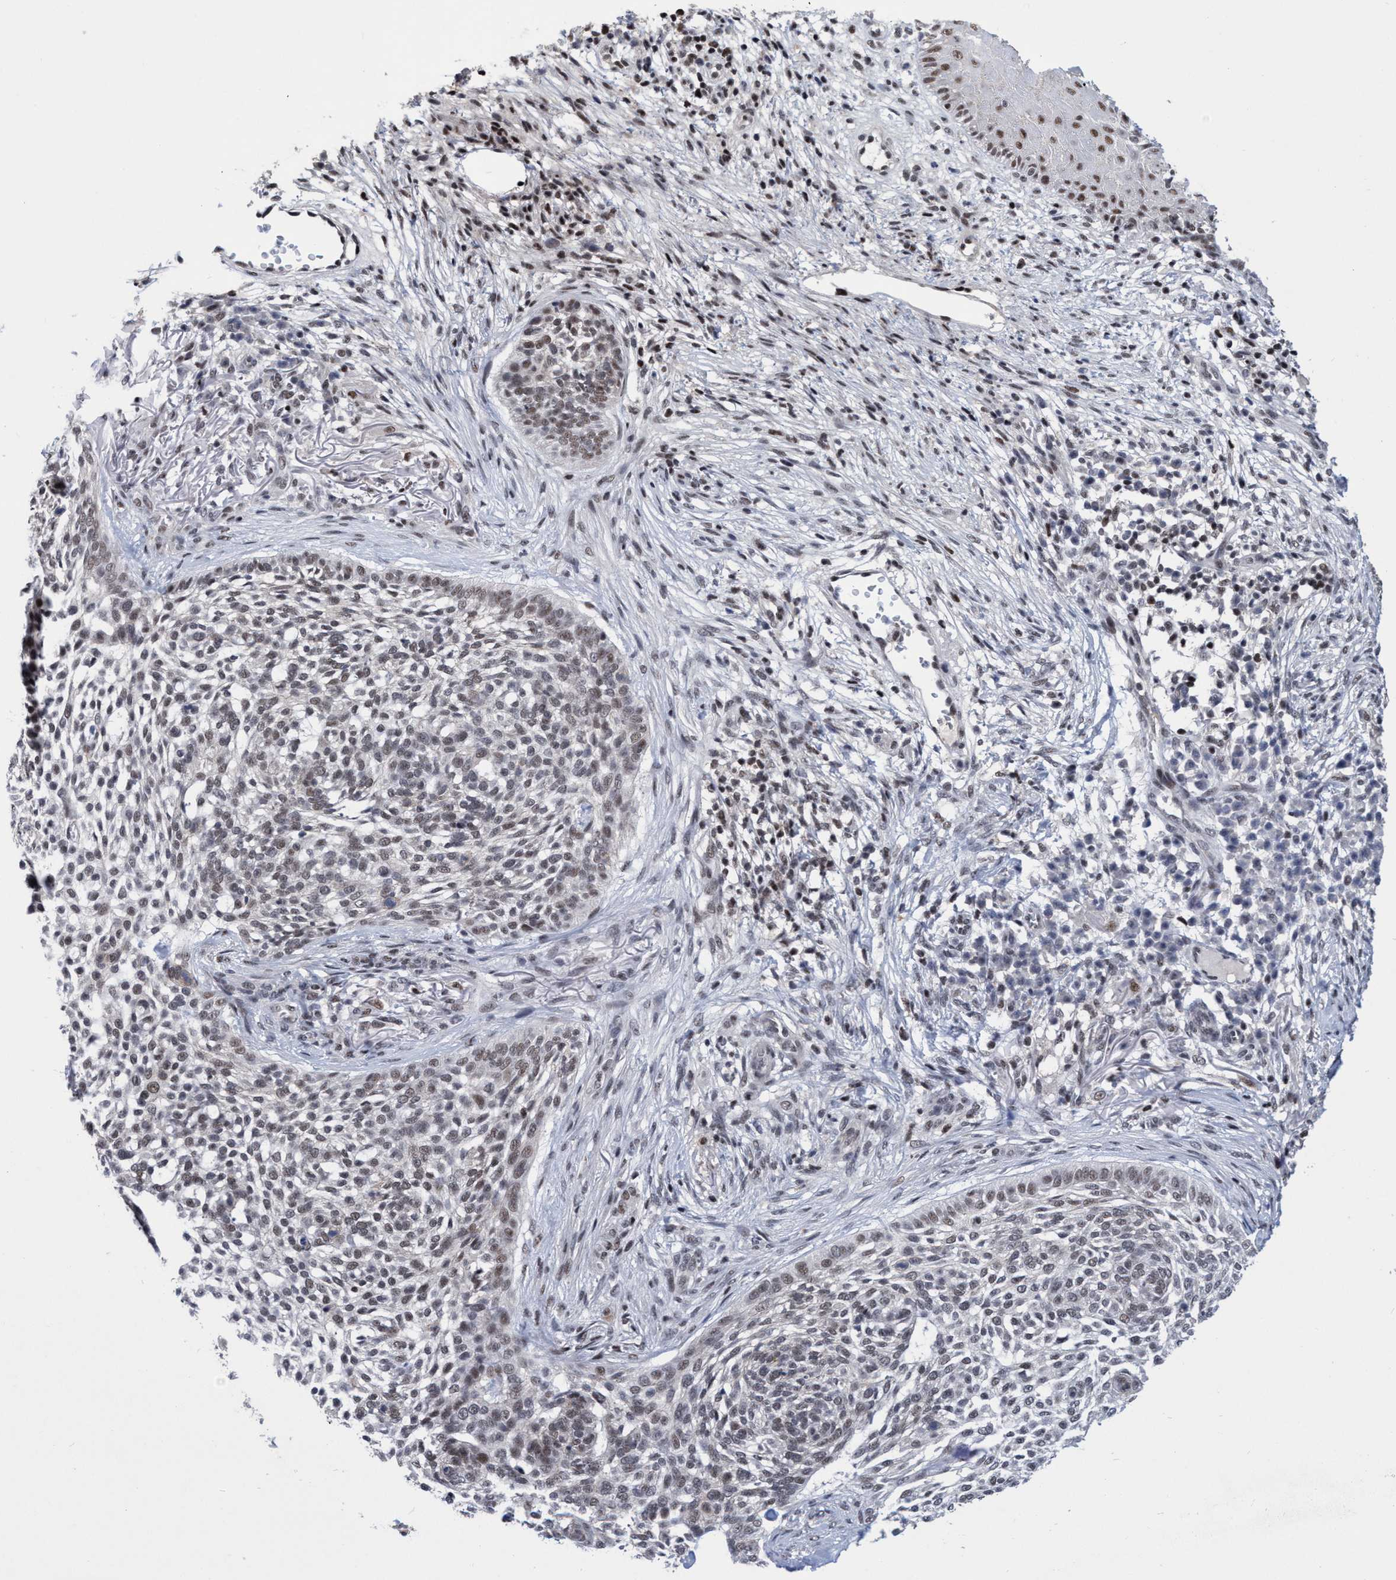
{"staining": {"intensity": "weak", "quantity": "25%-75%", "location": "nuclear"}, "tissue": "skin cancer", "cell_type": "Tumor cells", "image_type": "cancer", "snomed": [{"axis": "morphology", "description": "Basal cell carcinoma"}, {"axis": "topography", "description": "Skin"}], "caption": "About 25%-75% of tumor cells in skin cancer show weak nuclear protein positivity as visualized by brown immunohistochemical staining.", "gene": "C9orf78", "patient": {"sex": "female", "age": 64}}